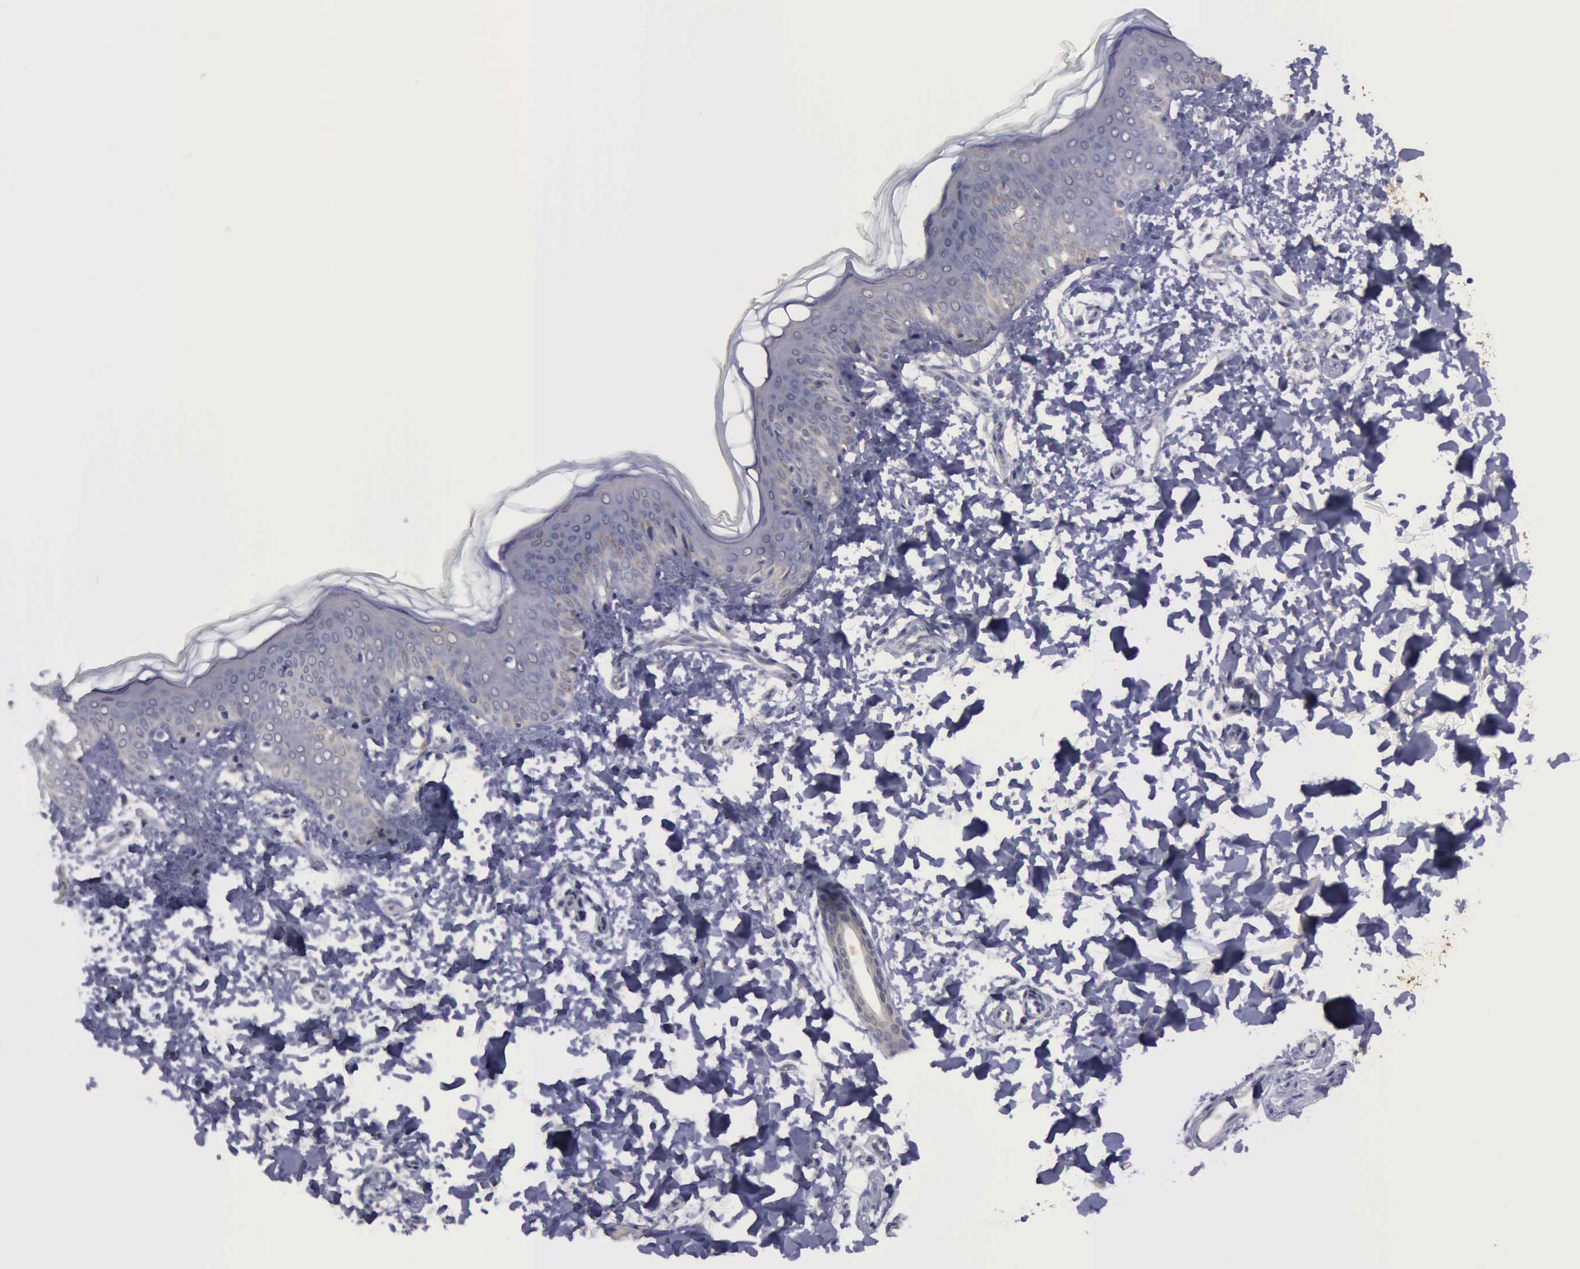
{"staining": {"intensity": "negative", "quantity": "none", "location": "none"}, "tissue": "skin", "cell_type": "Fibroblasts", "image_type": "normal", "snomed": [{"axis": "morphology", "description": "Normal tissue, NOS"}, {"axis": "topography", "description": "Skin"}], "caption": "An IHC photomicrograph of unremarkable skin is shown. There is no staining in fibroblasts of skin.", "gene": "PHKA1", "patient": {"sex": "female", "age": 4}}